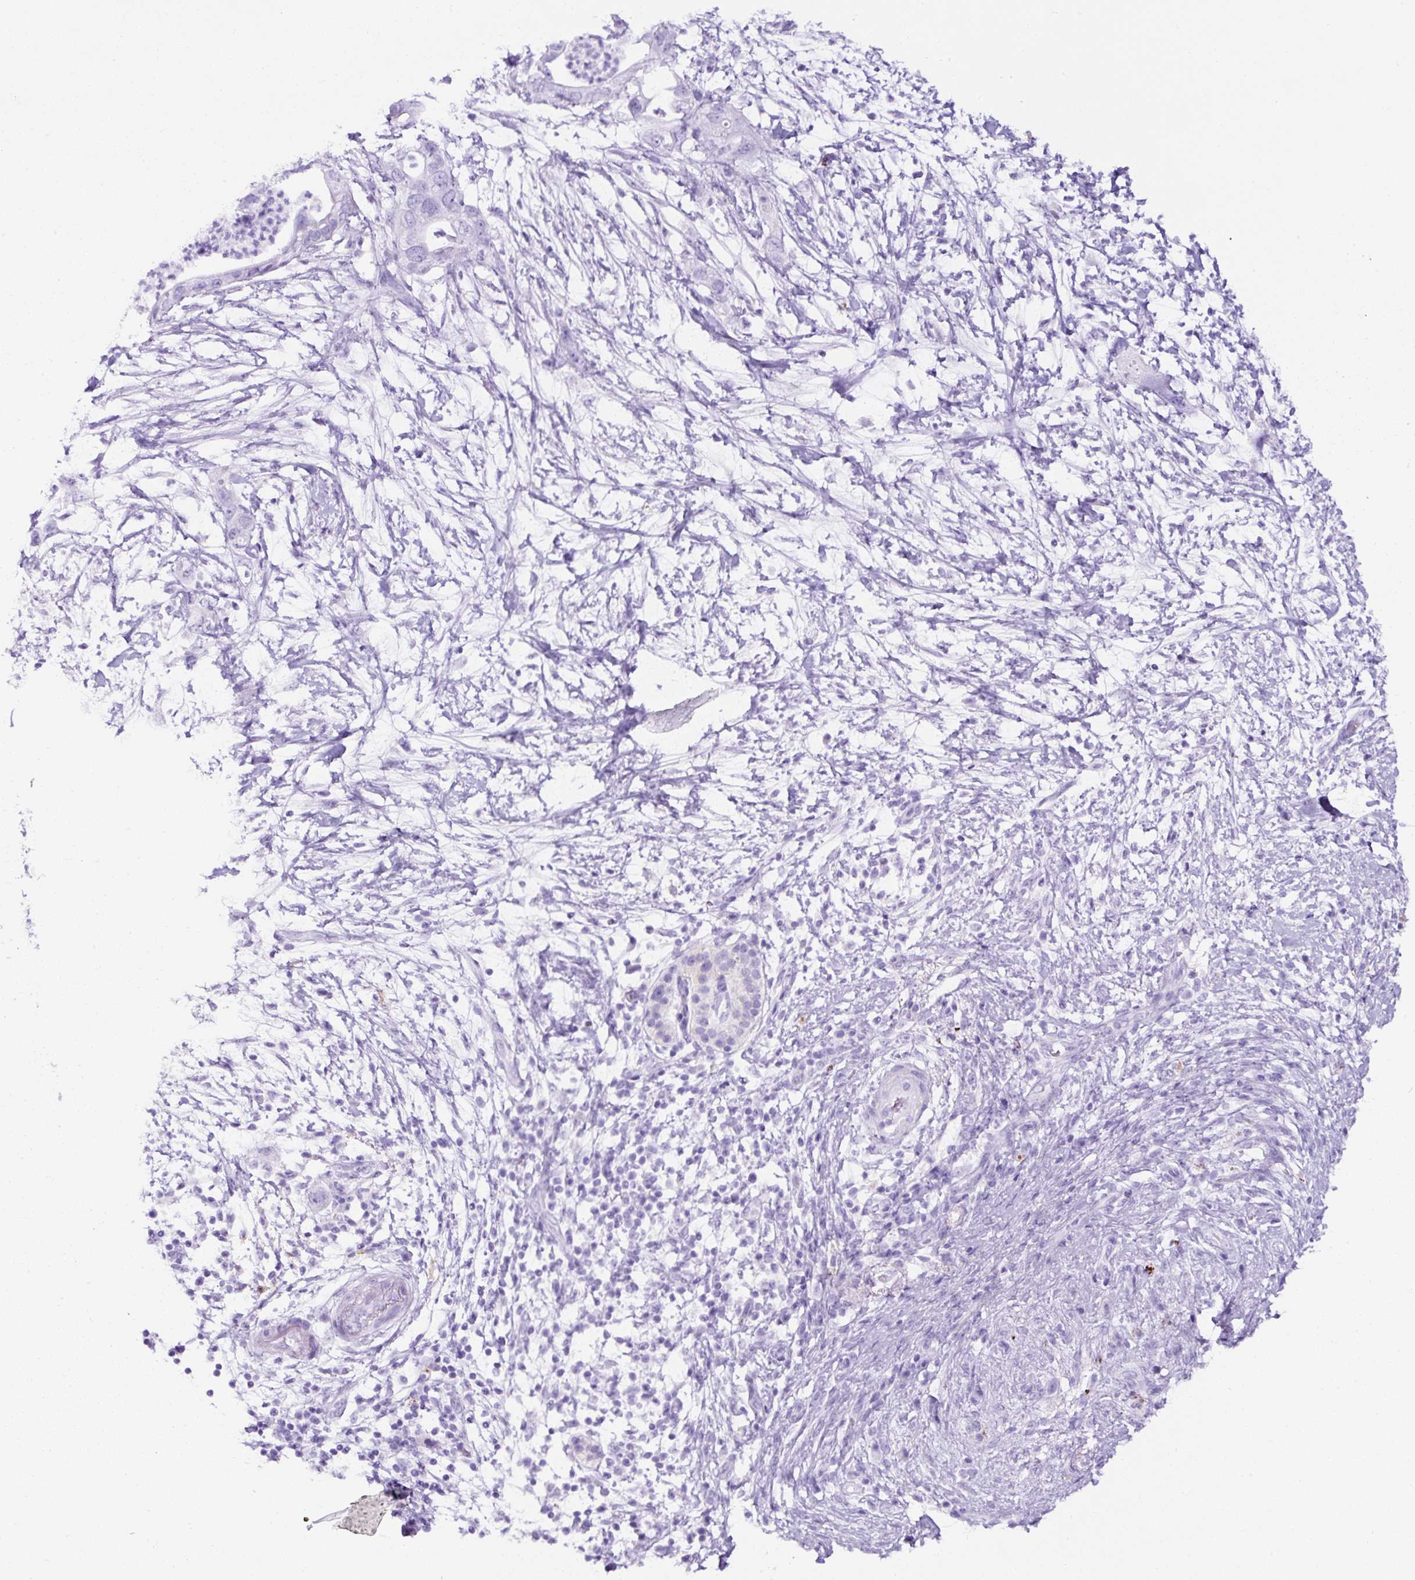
{"staining": {"intensity": "negative", "quantity": "none", "location": "none"}, "tissue": "pancreatic cancer", "cell_type": "Tumor cells", "image_type": "cancer", "snomed": [{"axis": "morphology", "description": "Adenocarcinoma, NOS"}, {"axis": "topography", "description": "Pancreas"}], "caption": "An immunohistochemistry photomicrograph of pancreatic cancer (adenocarcinoma) is shown. There is no staining in tumor cells of pancreatic cancer (adenocarcinoma).", "gene": "TMEM200B", "patient": {"sex": "female", "age": 72}}